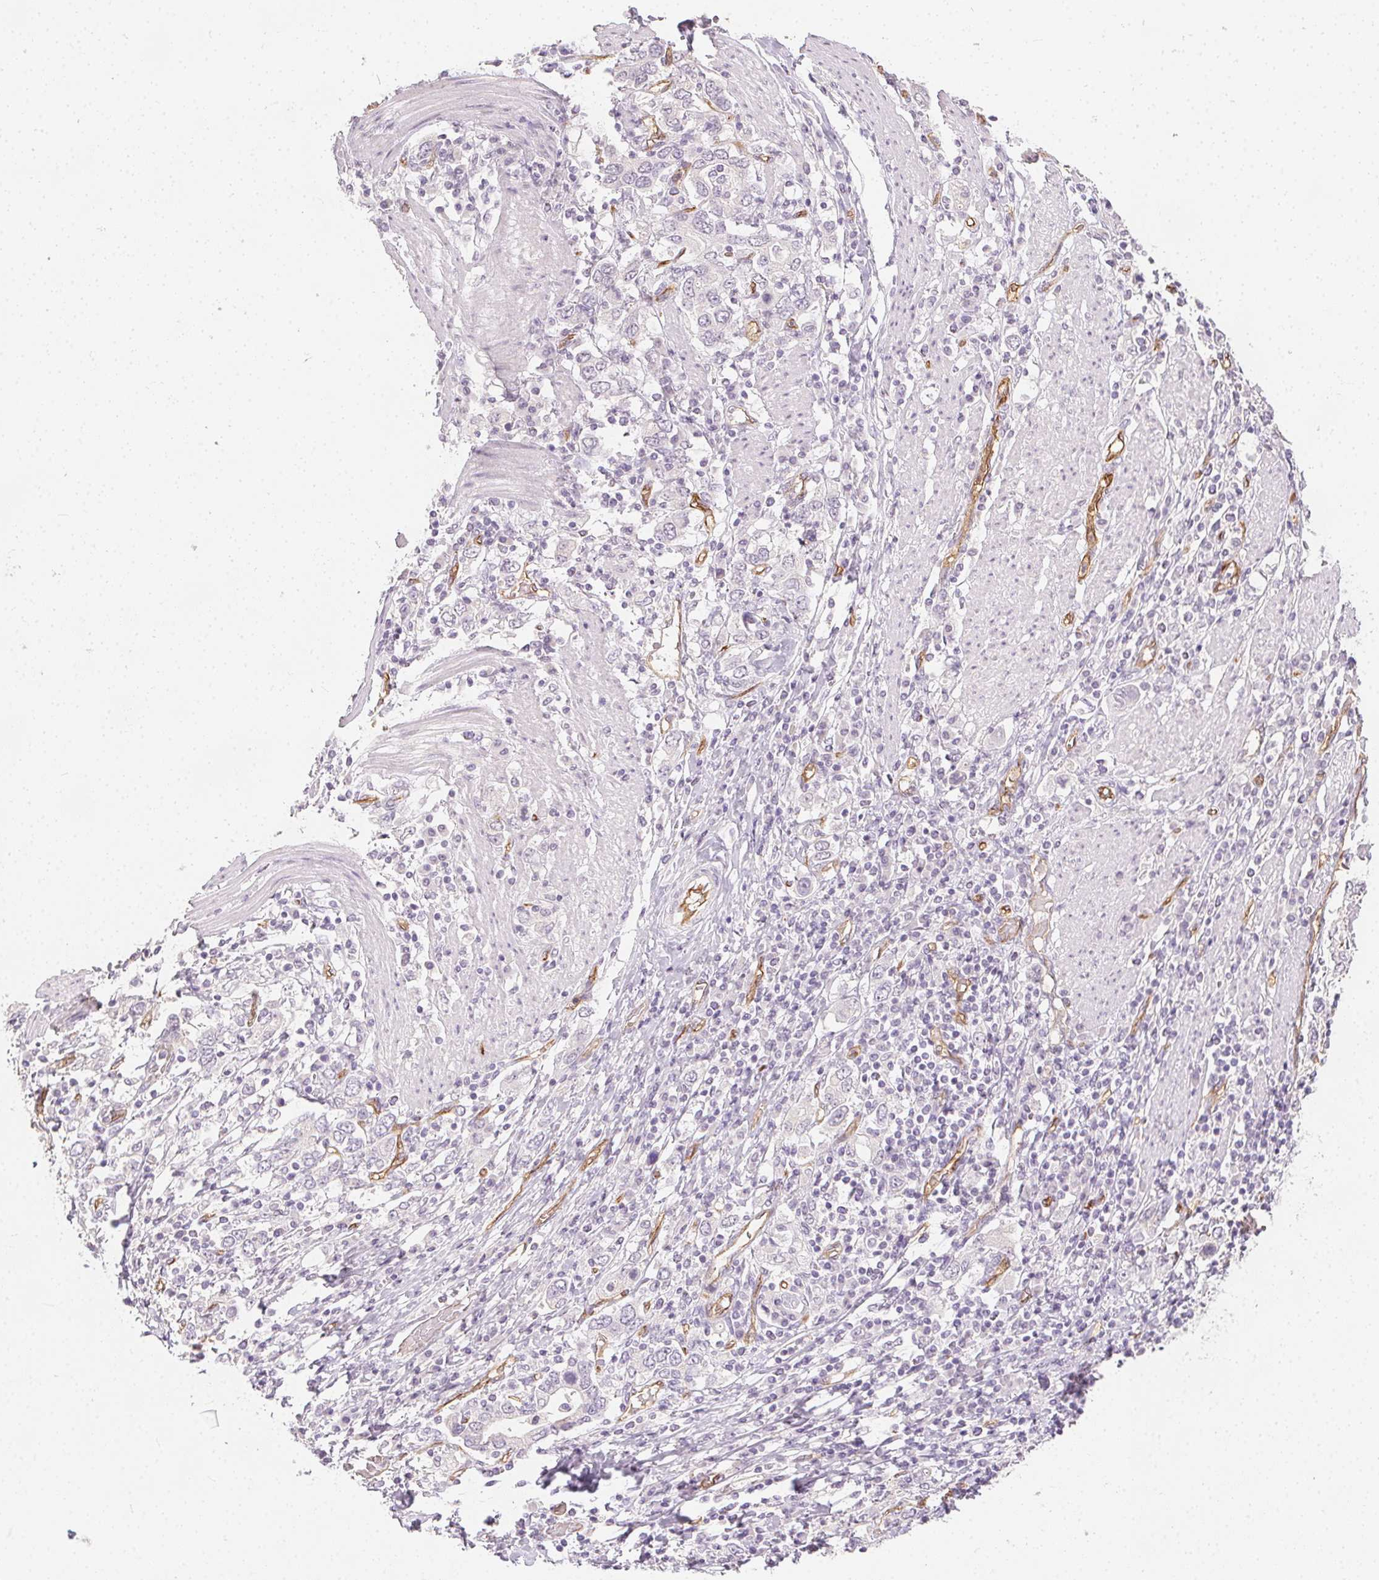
{"staining": {"intensity": "negative", "quantity": "none", "location": "none"}, "tissue": "stomach cancer", "cell_type": "Tumor cells", "image_type": "cancer", "snomed": [{"axis": "morphology", "description": "Adenocarcinoma, NOS"}, {"axis": "topography", "description": "Stomach, upper"}, {"axis": "topography", "description": "Stomach"}], "caption": "Tumor cells are negative for brown protein staining in stomach cancer (adenocarcinoma).", "gene": "PODXL", "patient": {"sex": "male", "age": 62}}